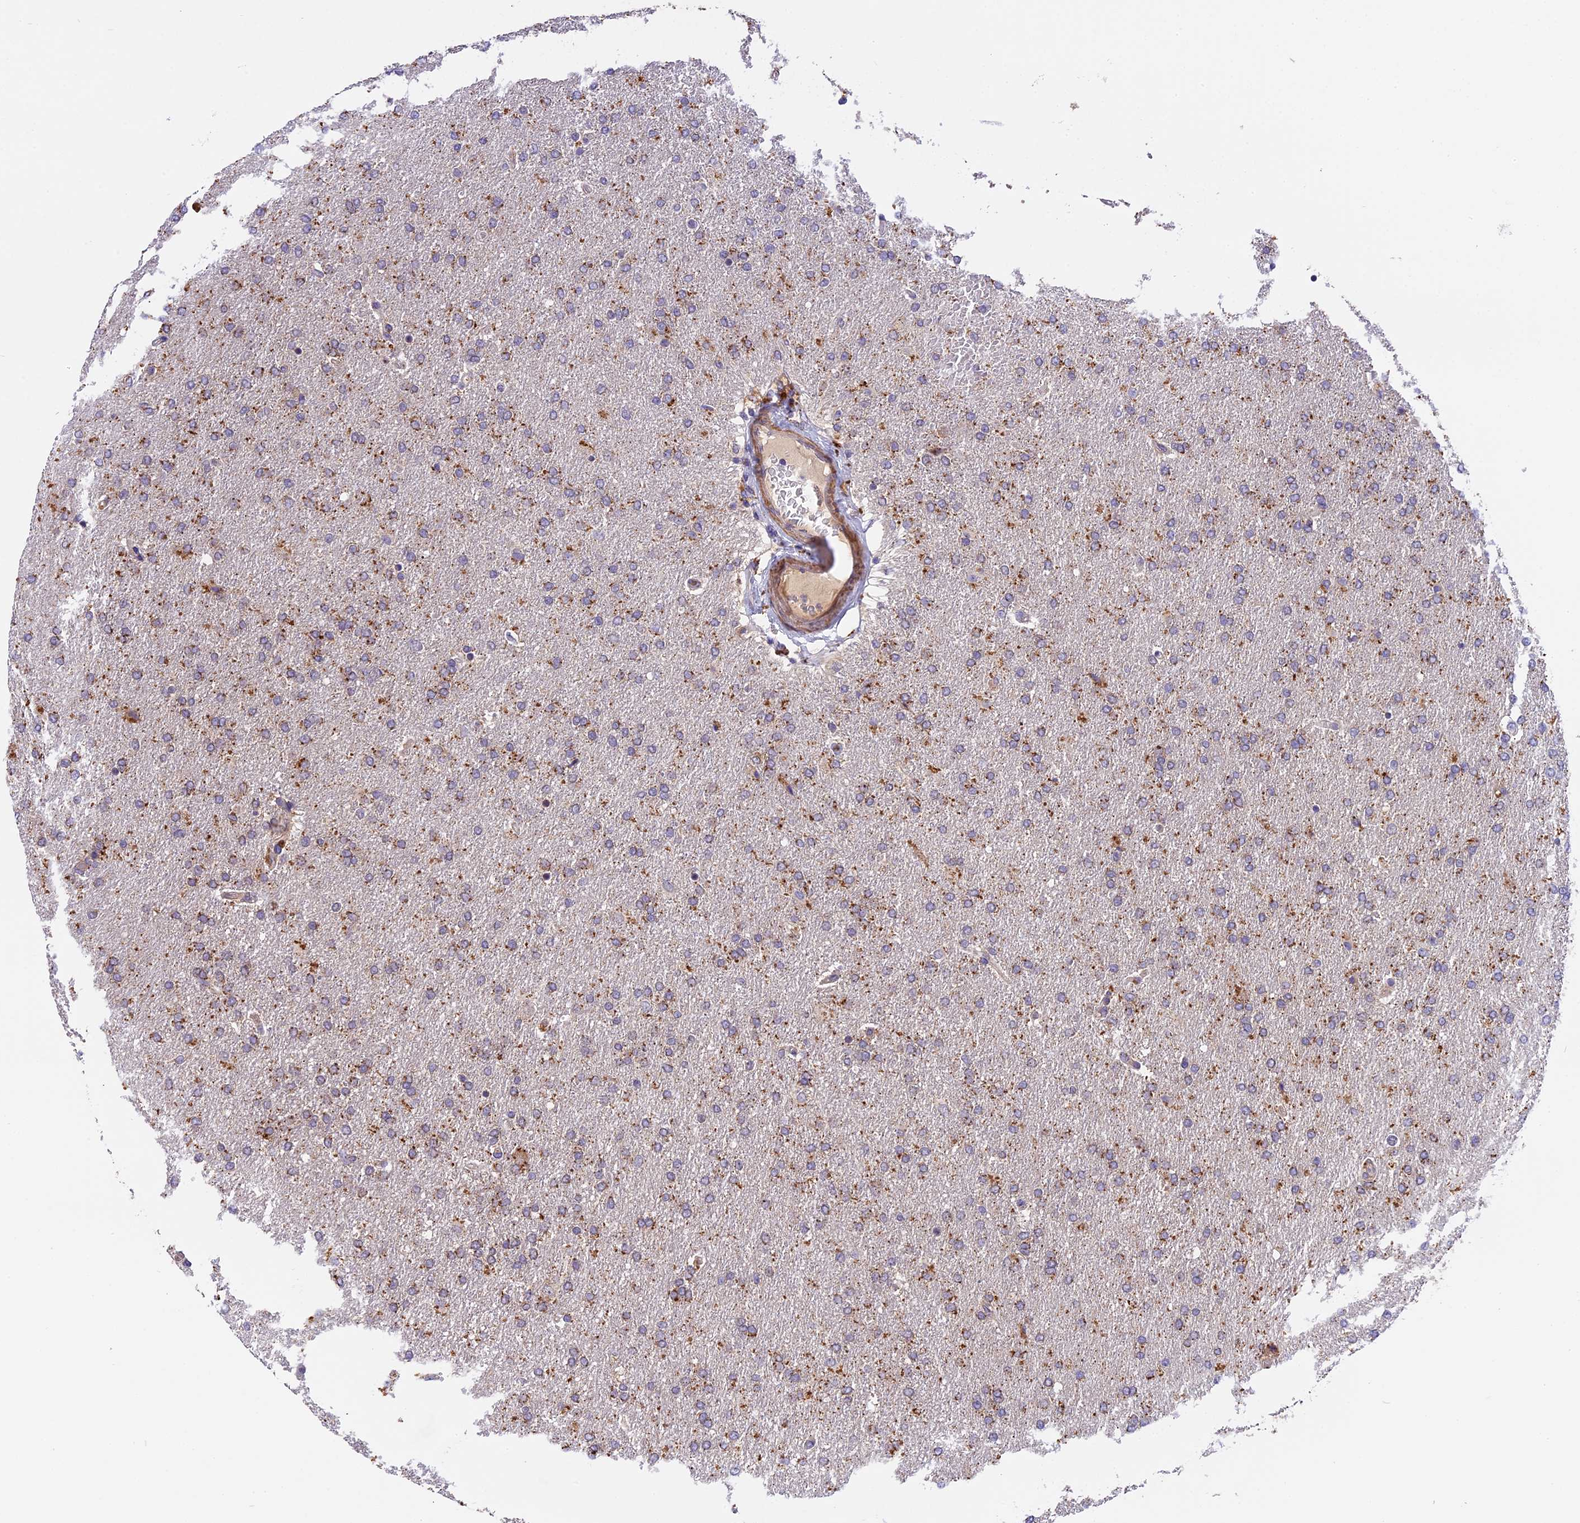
{"staining": {"intensity": "moderate", "quantity": ">75%", "location": "cytoplasmic/membranous"}, "tissue": "glioma", "cell_type": "Tumor cells", "image_type": "cancer", "snomed": [{"axis": "morphology", "description": "Glioma, malignant, High grade"}, {"axis": "topography", "description": "Brain"}], "caption": "Immunohistochemical staining of high-grade glioma (malignant) reveals medium levels of moderate cytoplasmic/membranous protein staining in about >75% of tumor cells.", "gene": "COPE", "patient": {"sex": "male", "age": 72}}